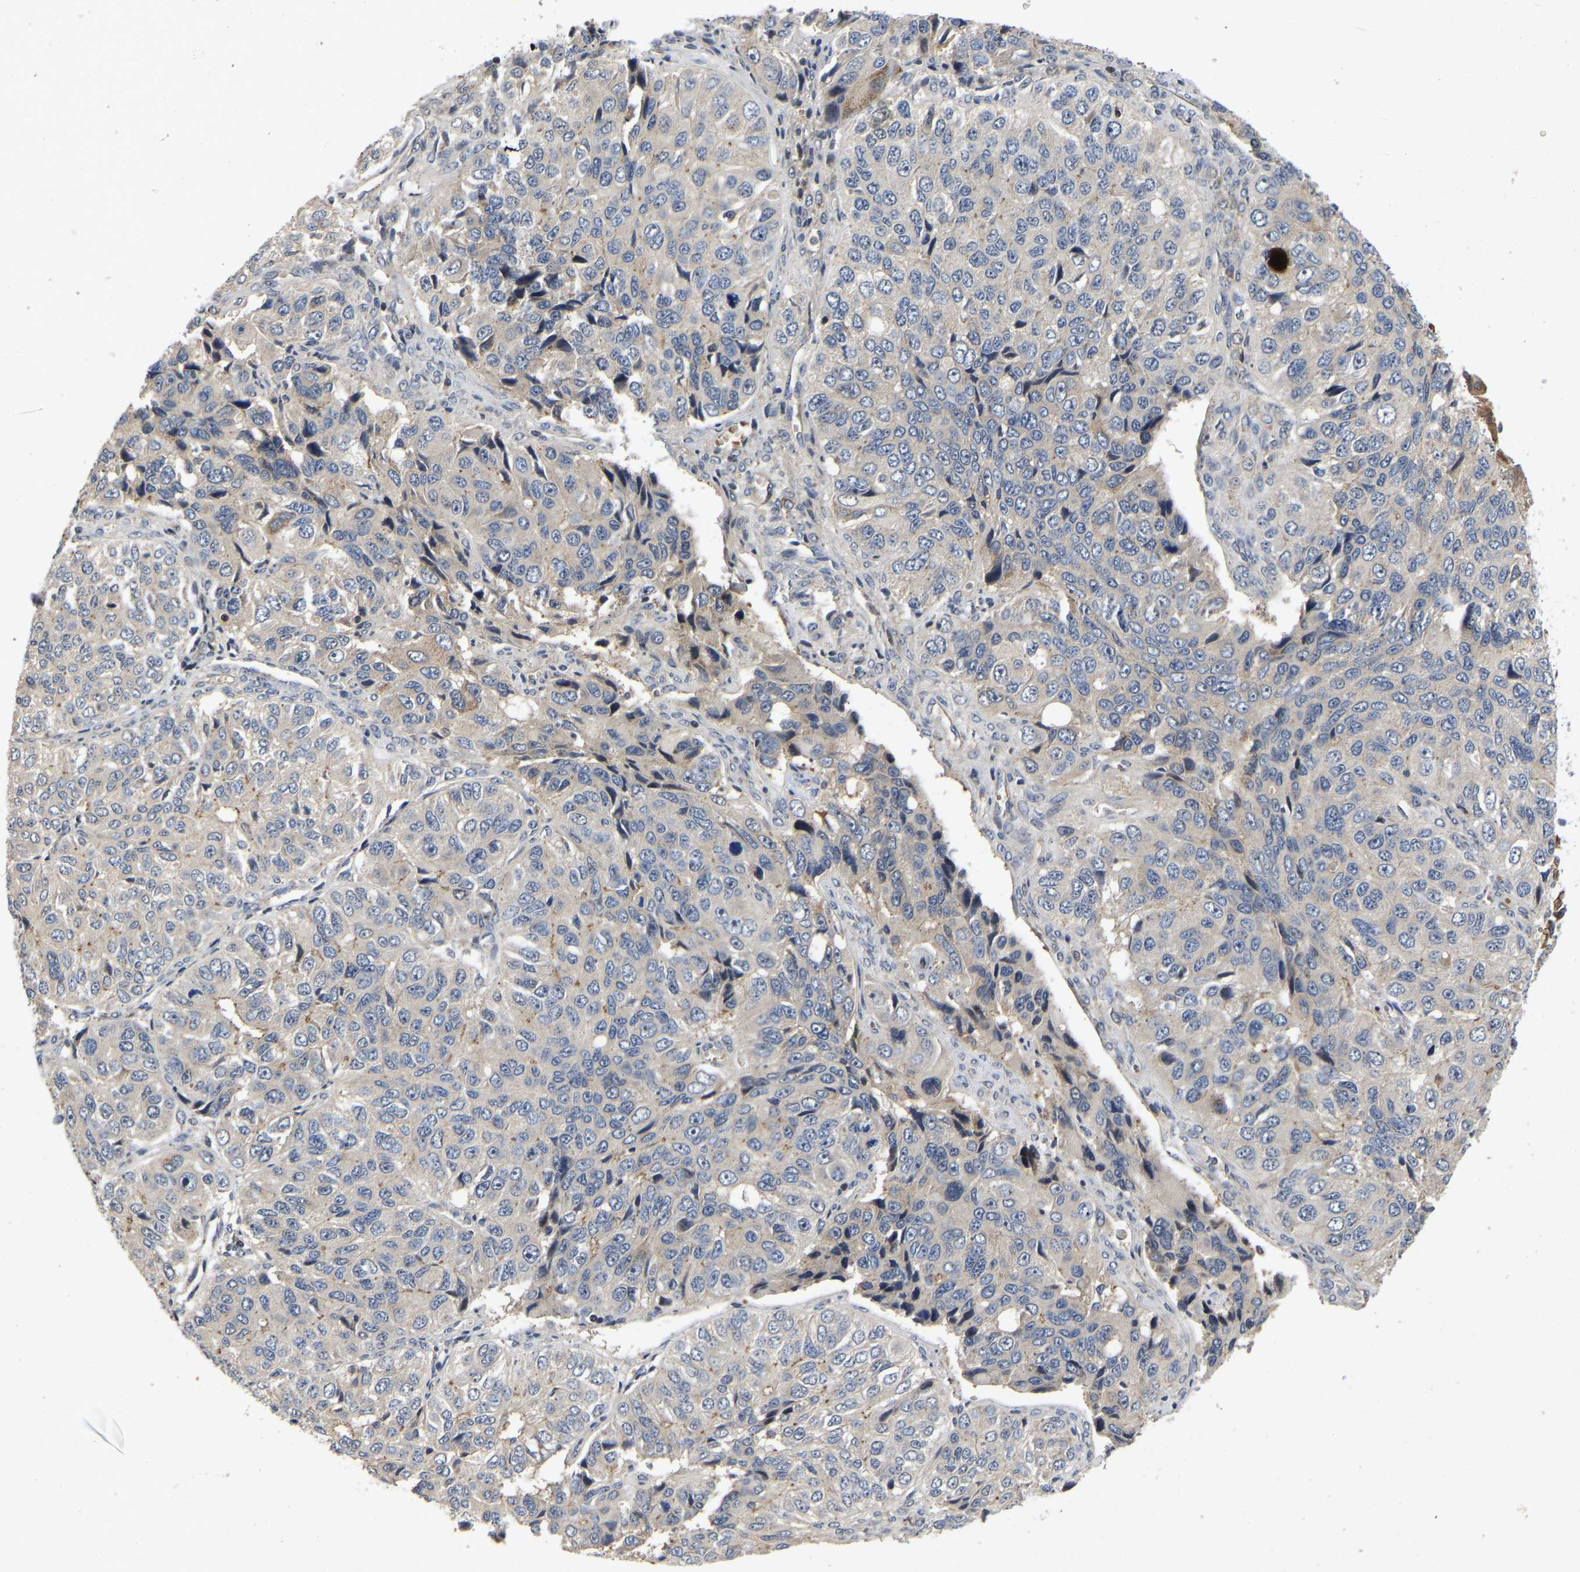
{"staining": {"intensity": "negative", "quantity": "none", "location": "none"}, "tissue": "ovarian cancer", "cell_type": "Tumor cells", "image_type": "cancer", "snomed": [{"axis": "morphology", "description": "Carcinoma, endometroid"}, {"axis": "topography", "description": "Ovary"}], "caption": "The photomicrograph demonstrates no staining of tumor cells in ovarian endometroid carcinoma. (Stains: DAB immunohistochemistry (IHC) with hematoxylin counter stain, Microscopy: brightfield microscopy at high magnification).", "gene": "PRDM14", "patient": {"sex": "female", "age": 51}}